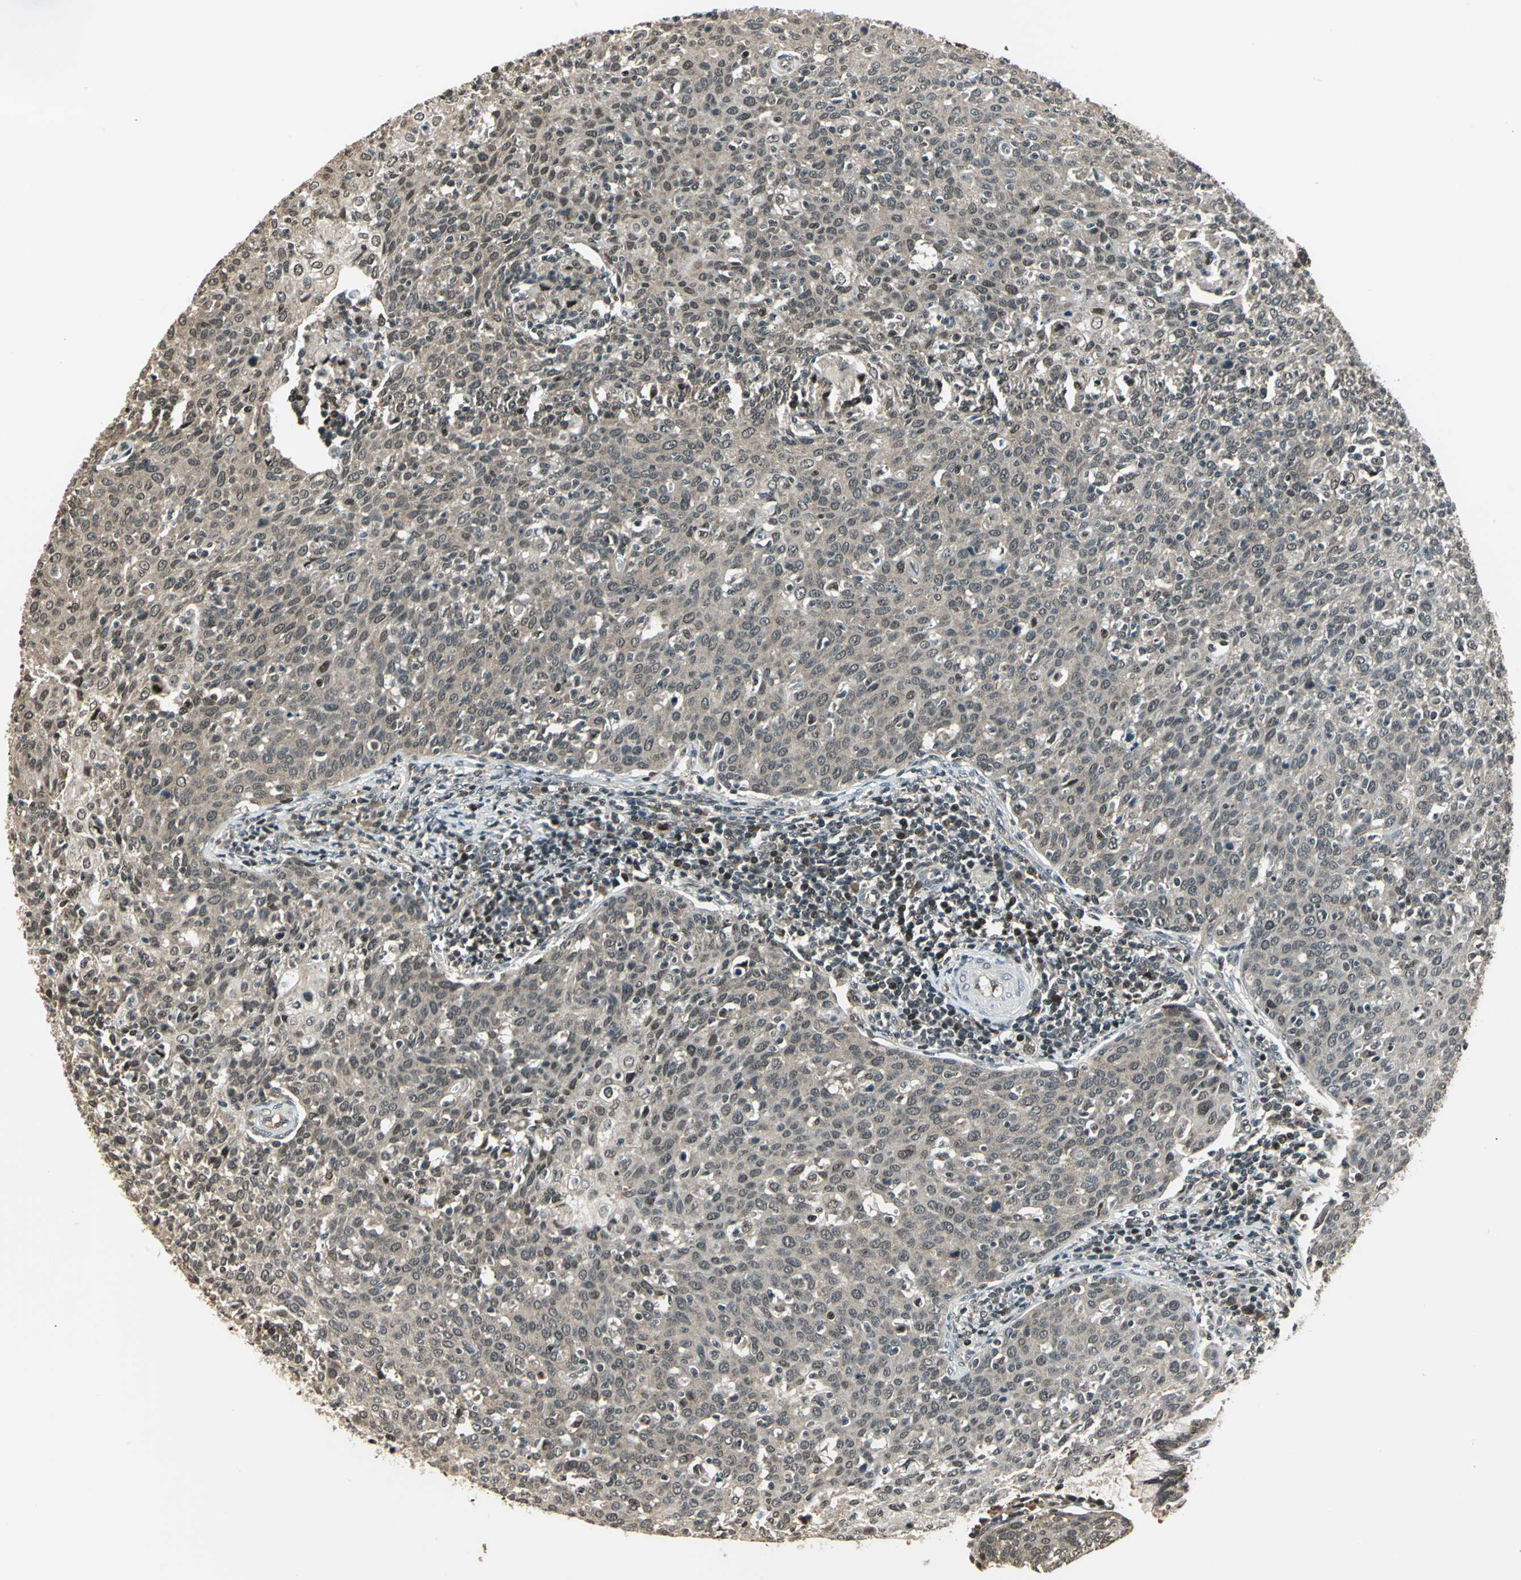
{"staining": {"intensity": "weak", "quantity": ">75%", "location": "cytoplasmic/membranous,nuclear"}, "tissue": "cervical cancer", "cell_type": "Tumor cells", "image_type": "cancer", "snomed": [{"axis": "morphology", "description": "Squamous cell carcinoma, NOS"}, {"axis": "topography", "description": "Cervix"}], "caption": "Protein analysis of cervical cancer tissue exhibits weak cytoplasmic/membranous and nuclear expression in about >75% of tumor cells.", "gene": "PSMC3", "patient": {"sex": "female", "age": 38}}